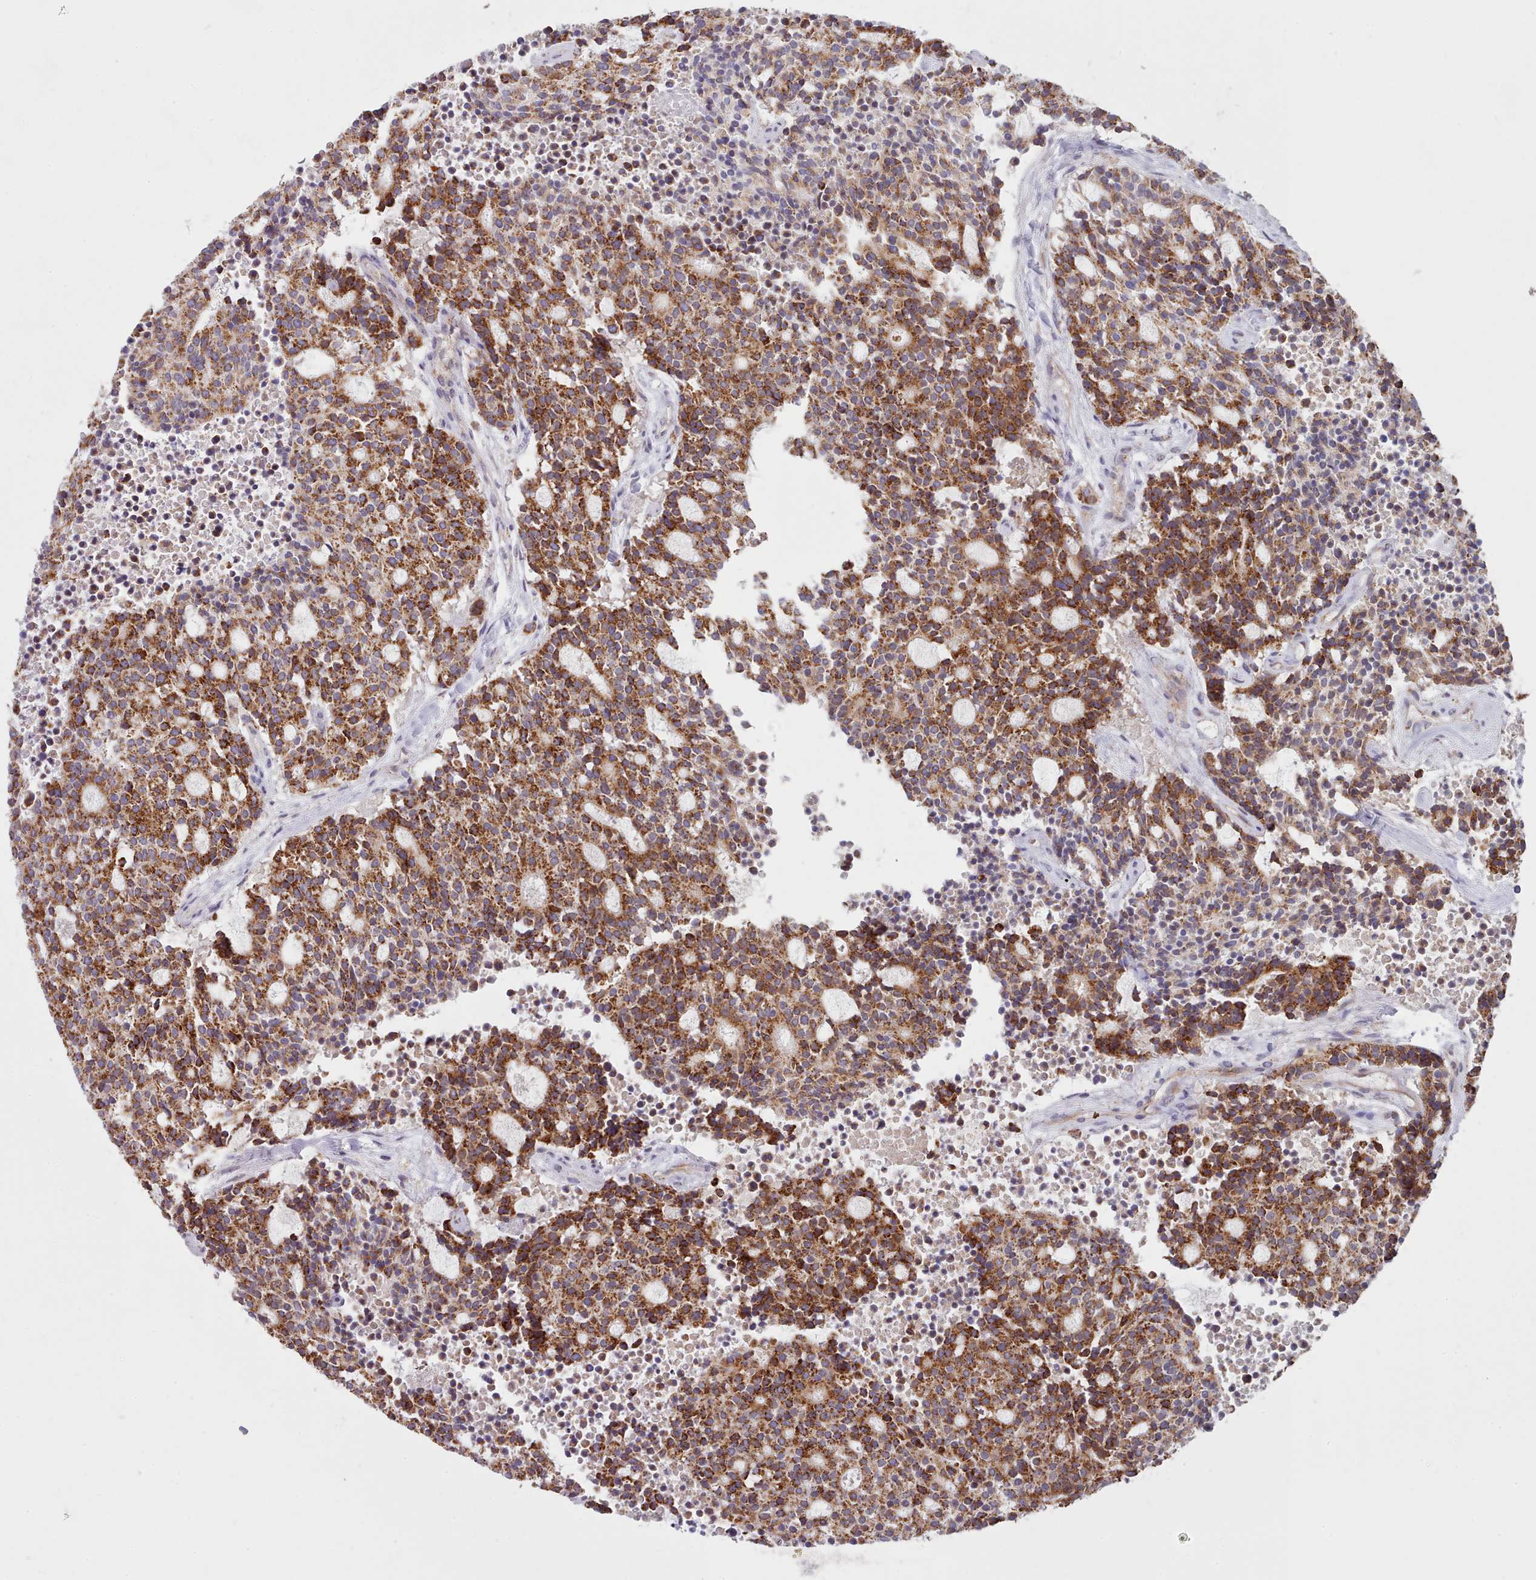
{"staining": {"intensity": "strong", "quantity": ">75%", "location": "cytoplasmic/membranous"}, "tissue": "carcinoid", "cell_type": "Tumor cells", "image_type": "cancer", "snomed": [{"axis": "morphology", "description": "Carcinoid, malignant, NOS"}, {"axis": "topography", "description": "Pancreas"}], "caption": "Carcinoid tissue displays strong cytoplasmic/membranous staining in about >75% of tumor cells", "gene": "HSDL2", "patient": {"sex": "female", "age": 54}}